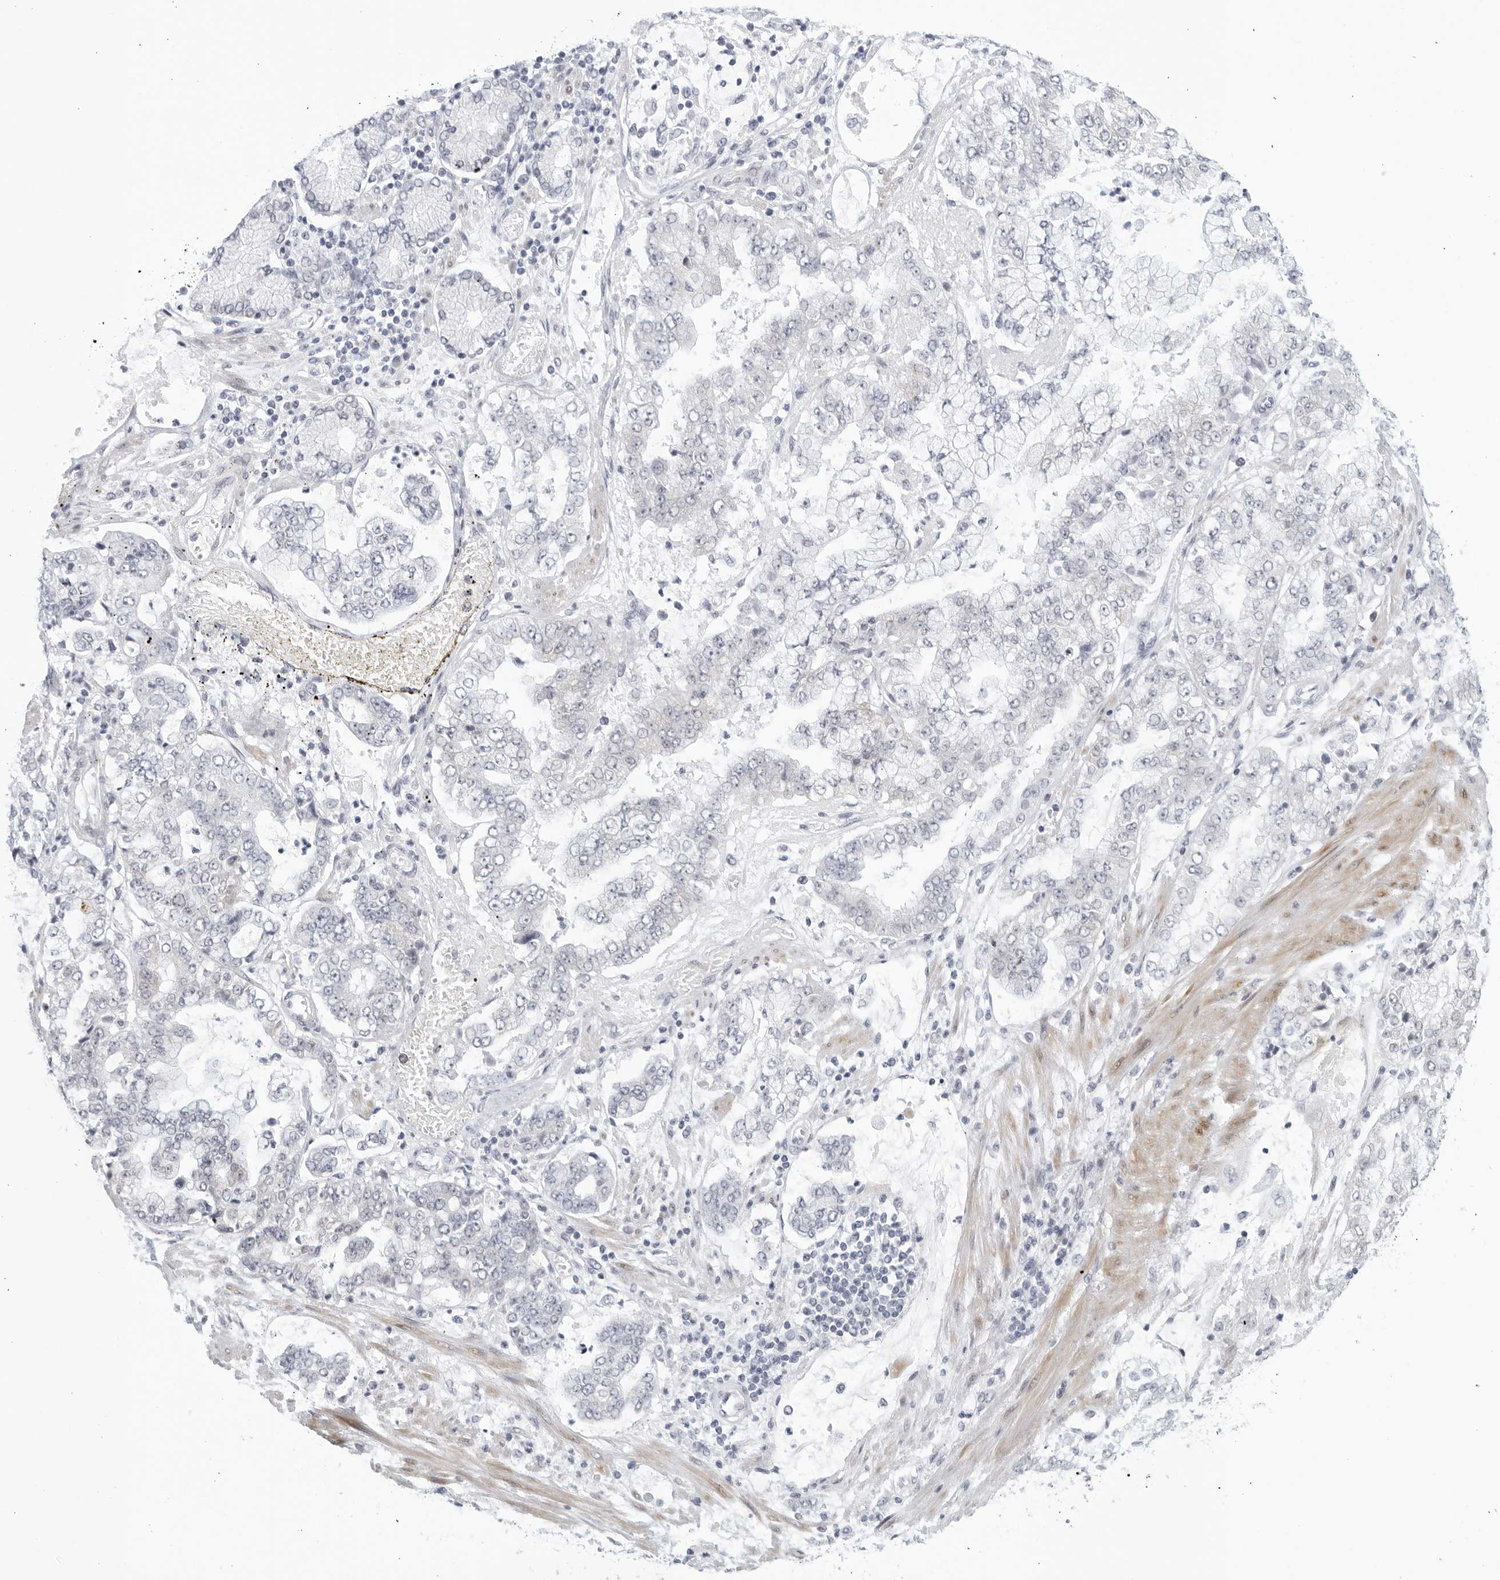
{"staining": {"intensity": "negative", "quantity": "none", "location": "none"}, "tissue": "stomach cancer", "cell_type": "Tumor cells", "image_type": "cancer", "snomed": [{"axis": "morphology", "description": "Adenocarcinoma, NOS"}, {"axis": "topography", "description": "Stomach"}], "caption": "Tumor cells show no significant protein positivity in stomach adenocarcinoma.", "gene": "WDTC1", "patient": {"sex": "male", "age": 76}}